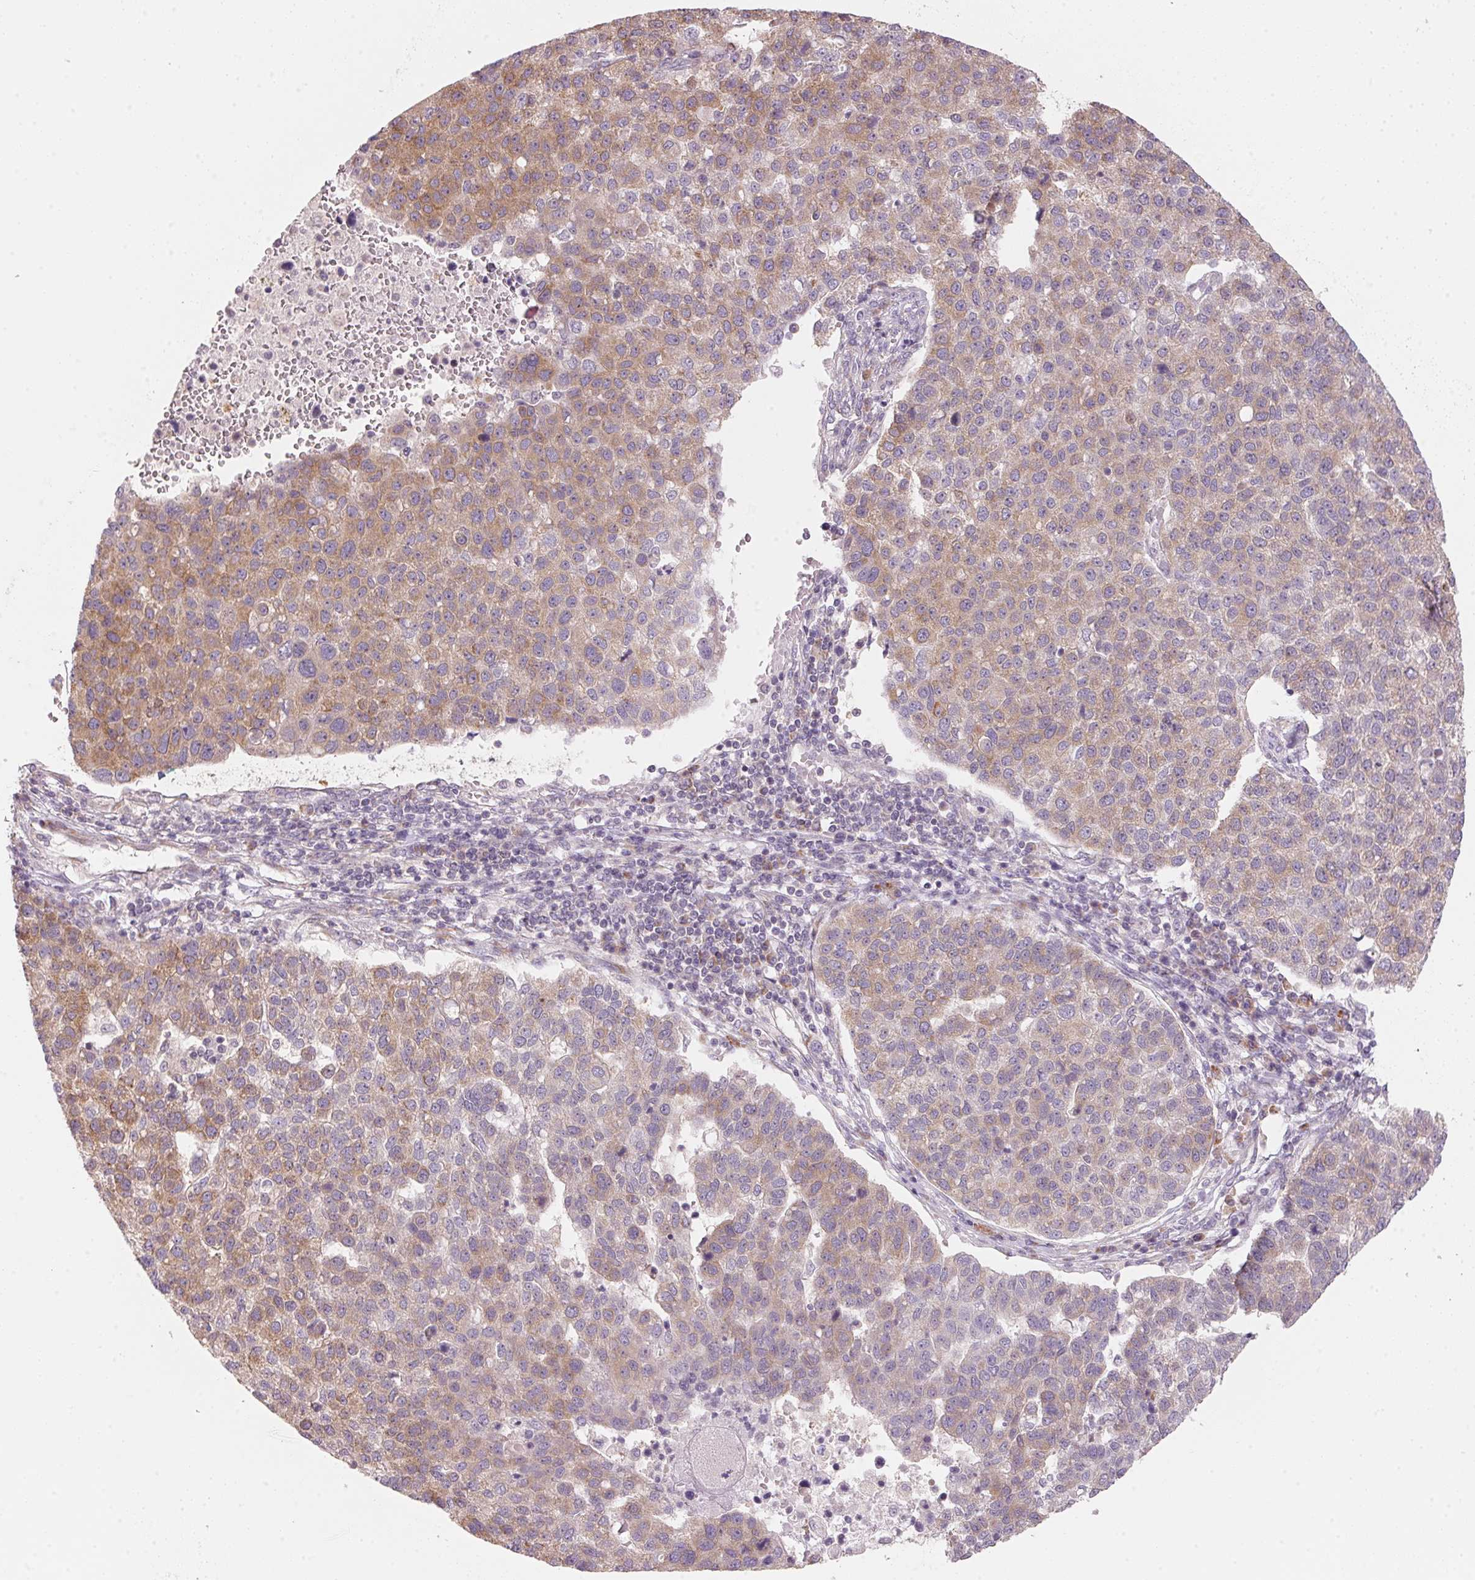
{"staining": {"intensity": "moderate", "quantity": ">75%", "location": "cytoplasmic/membranous"}, "tissue": "pancreatic cancer", "cell_type": "Tumor cells", "image_type": "cancer", "snomed": [{"axis": "morphology", "description": "Adenocarcinoma, NOS"}, {"axis": "topography", "description": "Pancreas"}], "caption": "Adenocarcinoma (pancreatic) stained for a protein shows moderate cytoplasmic/membranous positivity in tumor cells. Ihc stains the protein in brown and the nuclei are stained blue.", "gene": "BLOC1S2", "patient": {"sex": "female", "age": 61}}